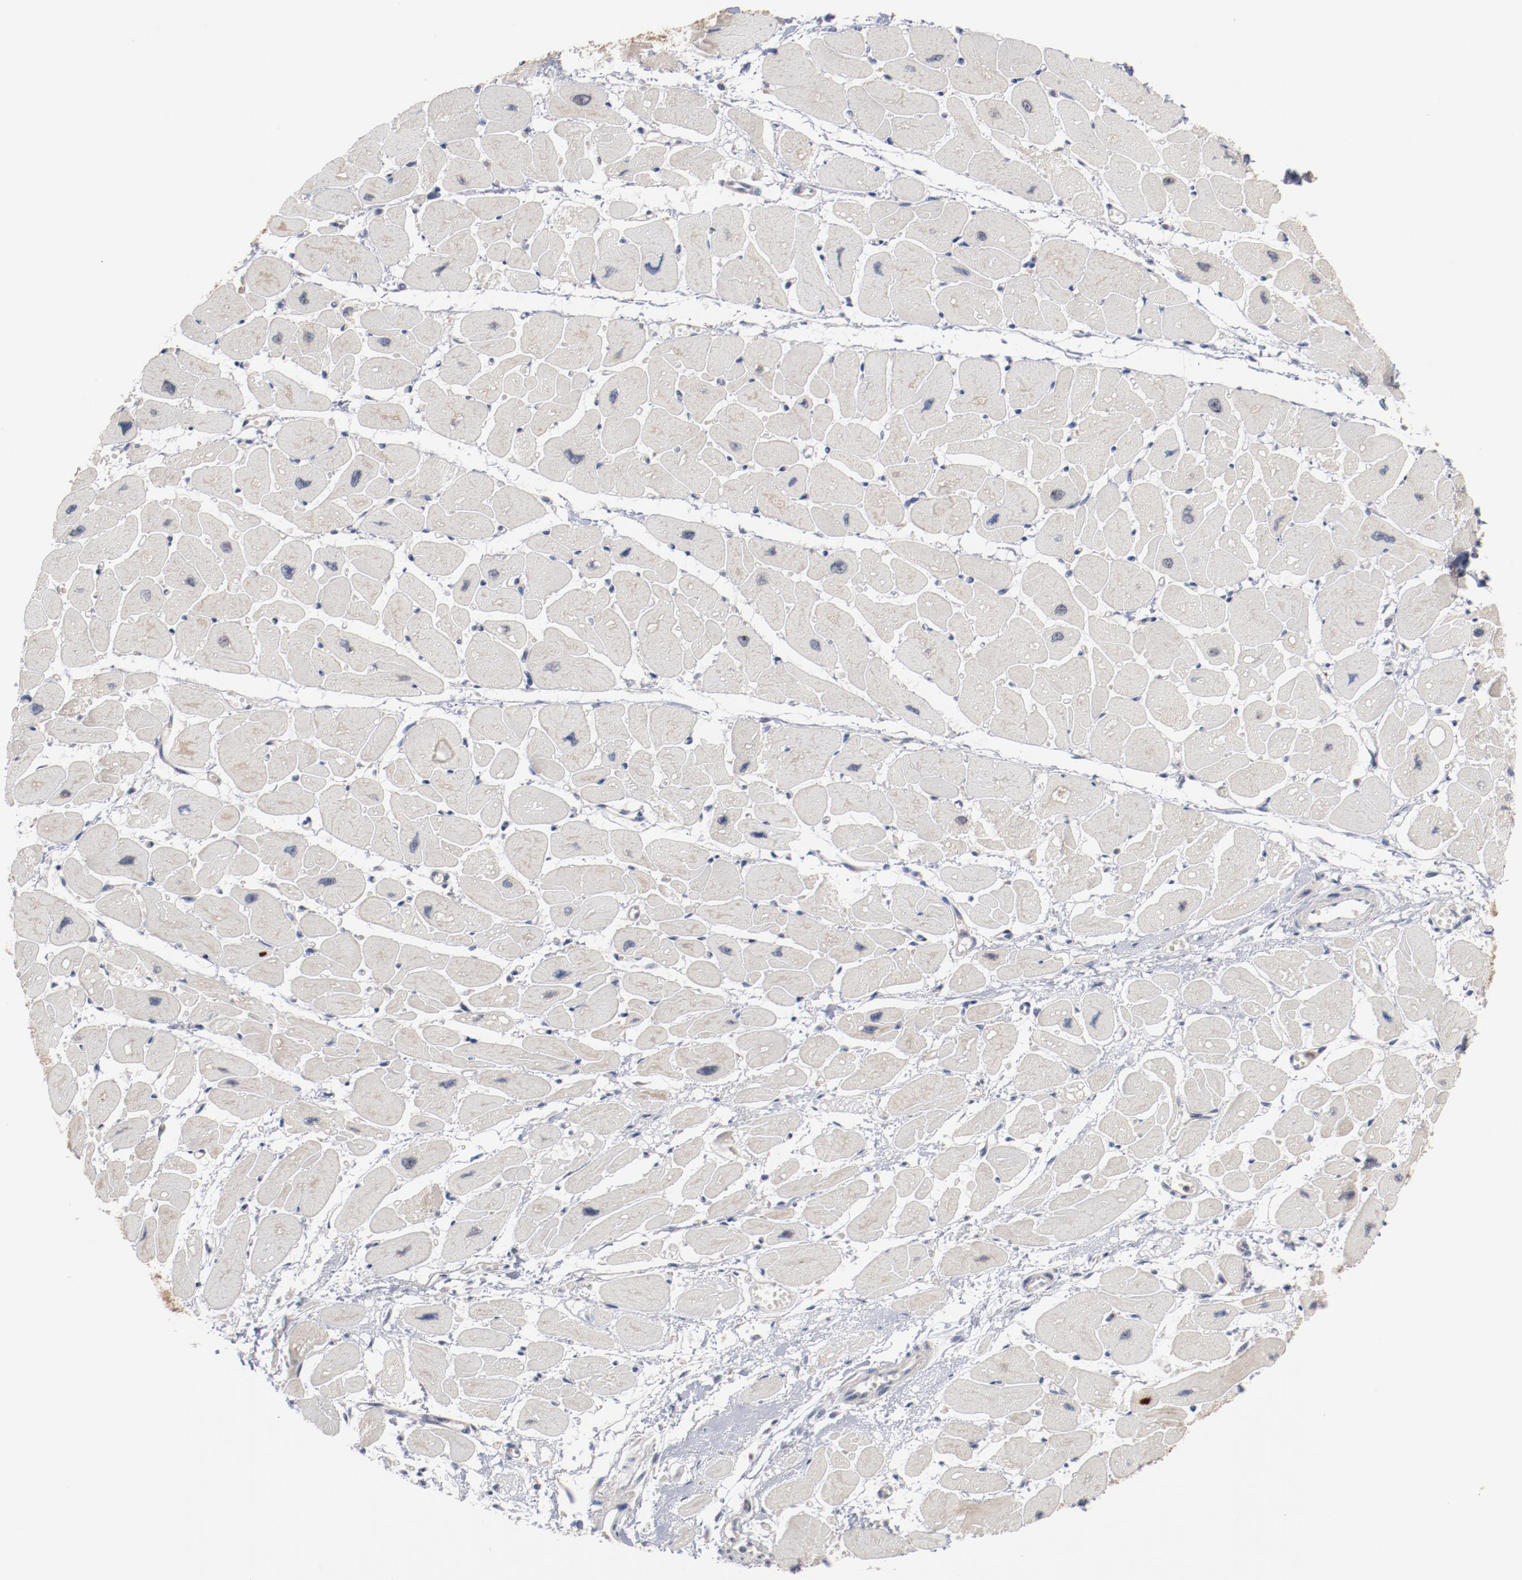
{"staining": {"intensity": "moderate", "quantity": "25%-75%", "location": "cytoplasmic/membranous,nuclear"}, "tissue": "heart muscle", "cell_type": "Cardiomyocytes", "image_type": "normal", "snomed": [{"axis": "morphology", "description": "Normal tissue, NOS"}, {"axis": "topography", "description": "Heart"}], "caption": "Moderate cytoplasmic/membranous,nuclear positivity is identified in approximately 25%-75% of cardiomyocytes in benign heart muscle. (DAB (3,3'-diaminobenzidine) = brown stain, brightfield microscopy at high magnification).", "gene": "RNASE11", "patient": {"sex": "female", "age": 54}}